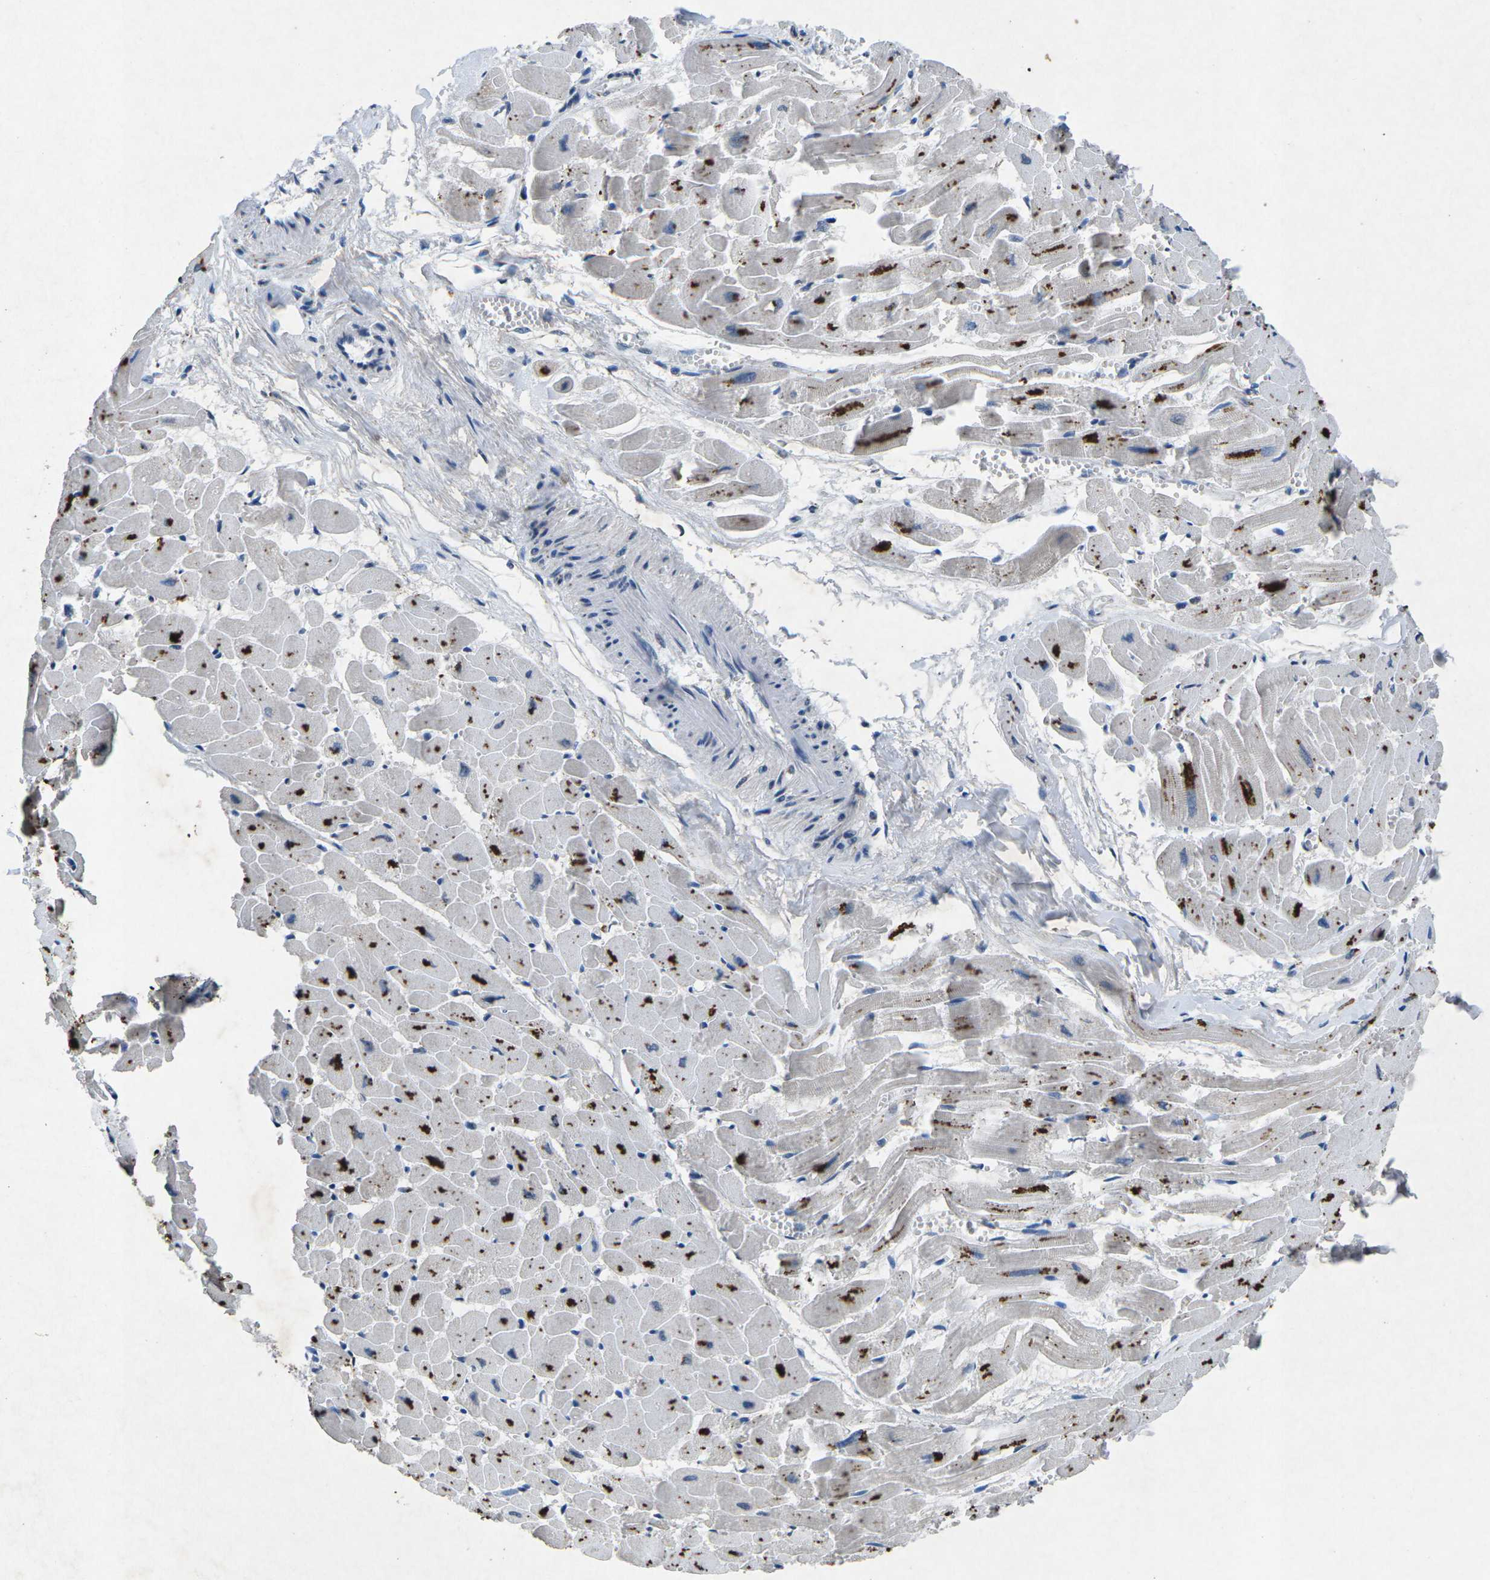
{"staining": {"intensity": "moderate", "quantity": "25%-75%", "location": "cytoplasmic/membranous"}, "tissue": "heart muscle", "cell_type": "Cardiomyocytes", "image_type": "normal", "snomed": [{"axis": "morphology", "description": "Normal tissue, NOS"}, {"axis": "topography", "description": "Heart"}], "caption": "A histopathology image of heart muscle stained for a protein displays moderate cytoplasmic/membranous brown staining in cardiomyocytes.", "gene": "PLG", "patient": {"sex": "female", "age": 19}}